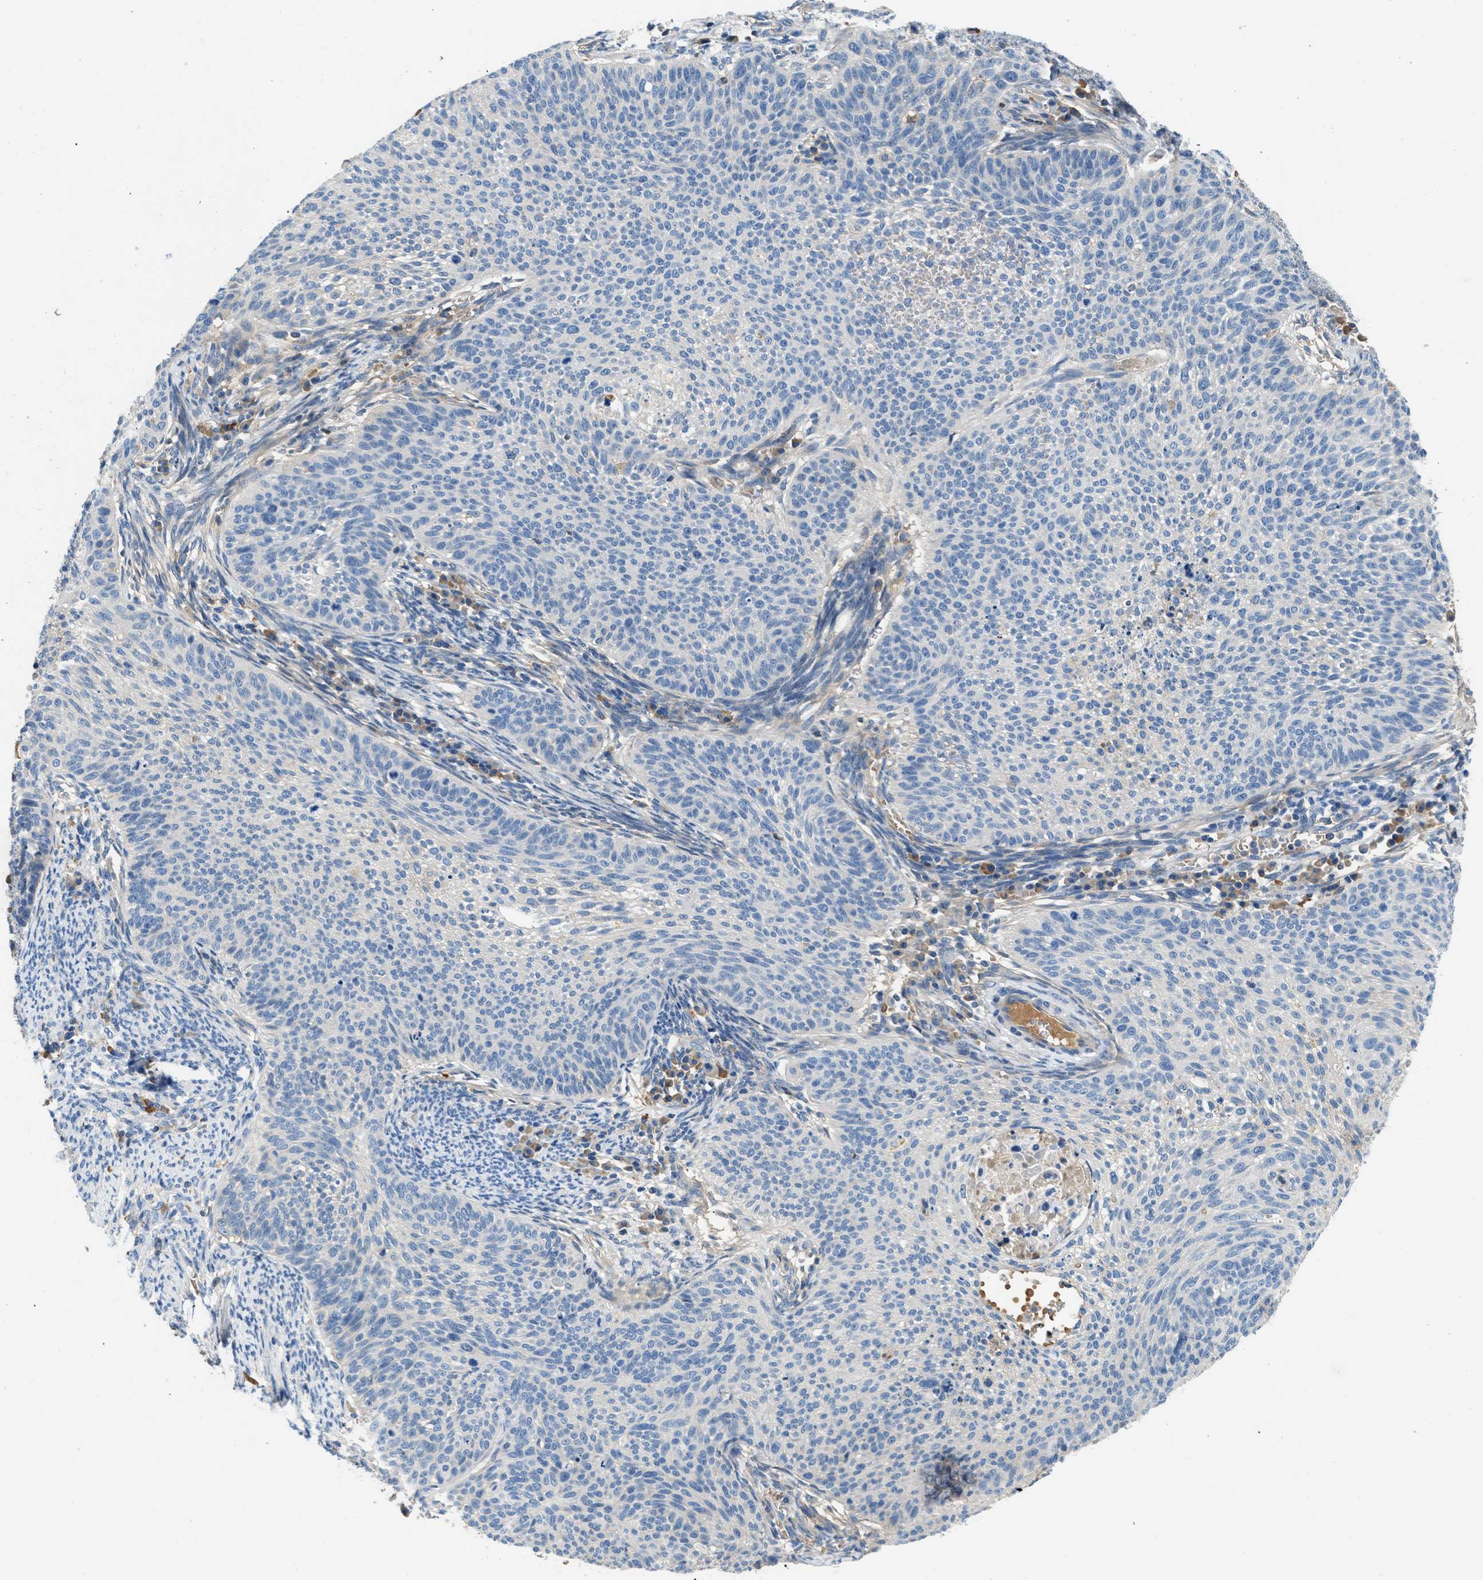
{"staining": {"intensity": "negative", "quantity": "none", "location": "none"}, "tissue": "cervical cancer", "cell_type": "Tumor cells", "image_type": "cancer", "snomed": [{"axis": "morphology", "description": "Squamous cell carcinoma, NOS"}, {"axis": "topography", "description": "Cervix"}], "caption": "This is a histopathology image of immunohistochemistry staining of cervical cancer (squamous cell carcinoma), which shows no staining in tumor cells.", "gene": "RWDD2B", "patient": {"sex": "female", "age": 70}}